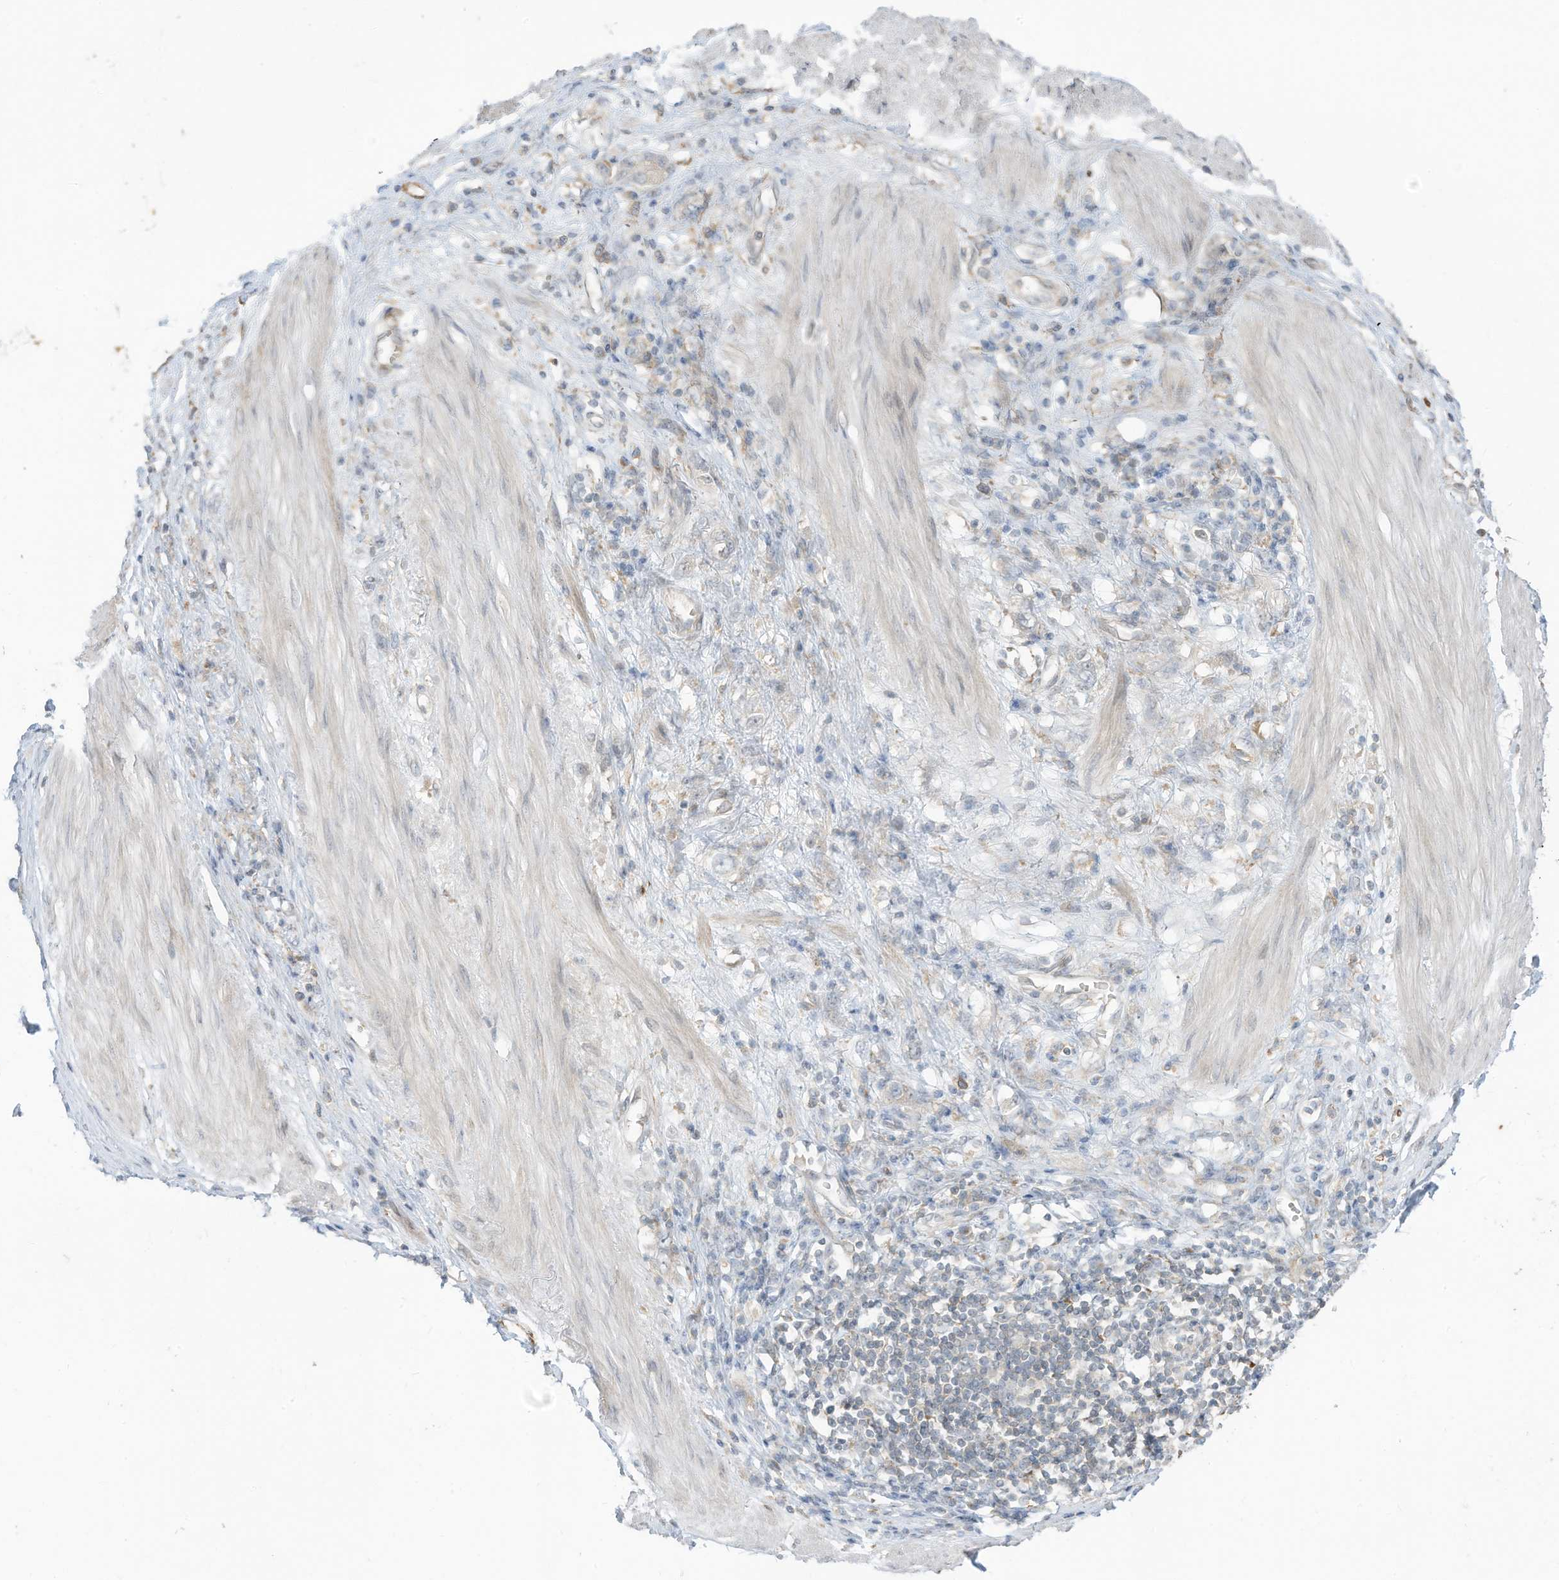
{"staining": {"intensity": "weak", "quantity": "<25%", "location": "cytoplasmic/membranous"}, "tissue": "stomach cancer", "cell_type": "Tumor cells", "image_type": "cancer", "snomed": [{"axis": "morphology", "description": "Adenocarcinoma, NOS"}, {"axis": "topography", "description": "Stomach"}], "caption": "Immunohistochemistry (IHC) photomicrograph of neoplastic tissue: human stomach cancer stained with DAB exhibits no significant protein staining in tumor cells.", "gene": "DZIP3", "patient": {"sex": "female", "age": 76}}